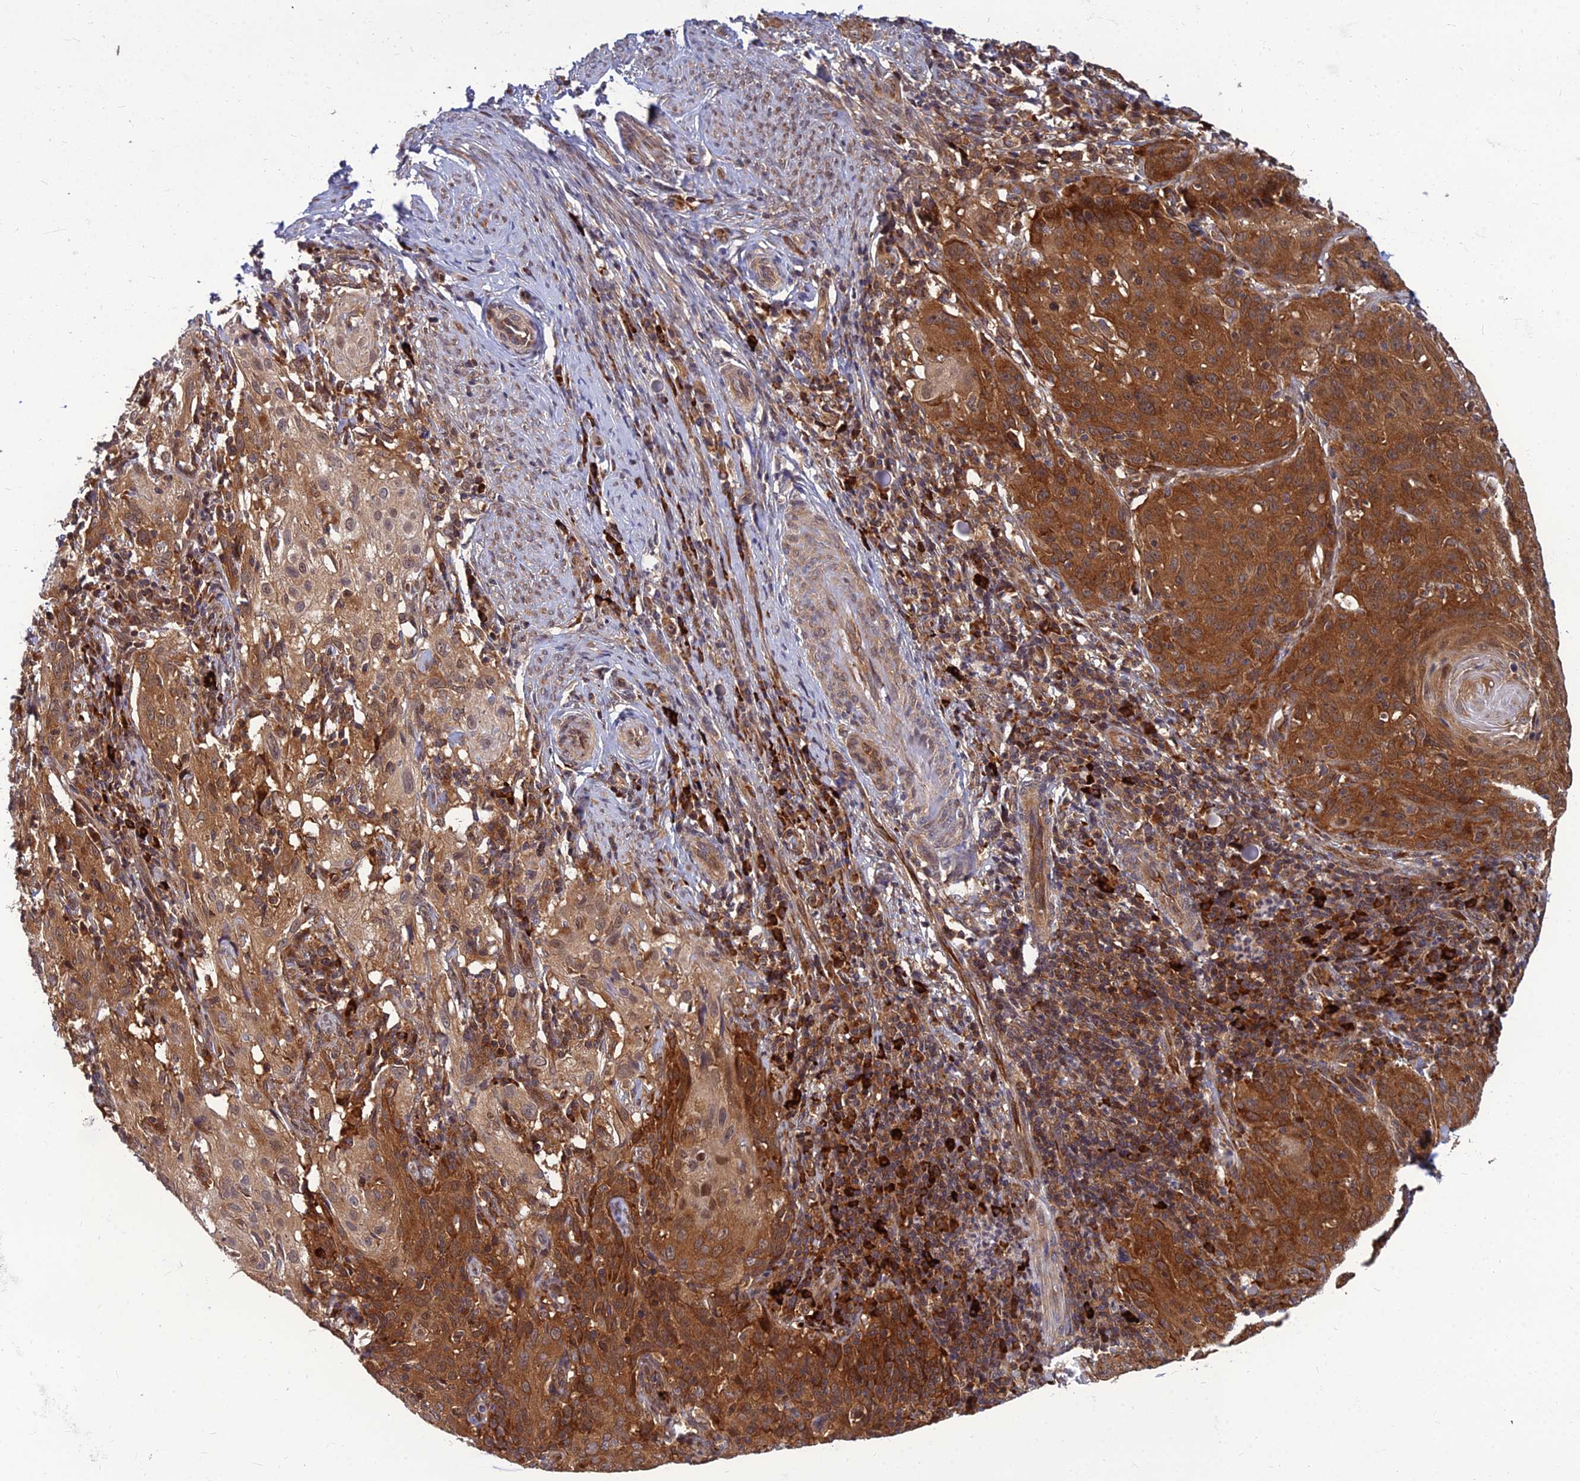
{"staining": {"intensity": "strong", "quantity": ">75%", "location": "cytoplasmic/membranous"}, "tissue": "cervical cancer", "cell_type": "Tumor cells", "image_type": "cancer", "snomed": [{"axis": "morphology", "description": "Squamous cell carcinoma, NOS"}, {"axis": "topography", "description": "Cervix"}], "caption": "A brown stain labels strong cytoplasmic/membranous expression of a protein in cervical squamous cell carcinoma tumor cells.", "gene": "CCT6B", "patient": {"sex": "female", "age": 50}}